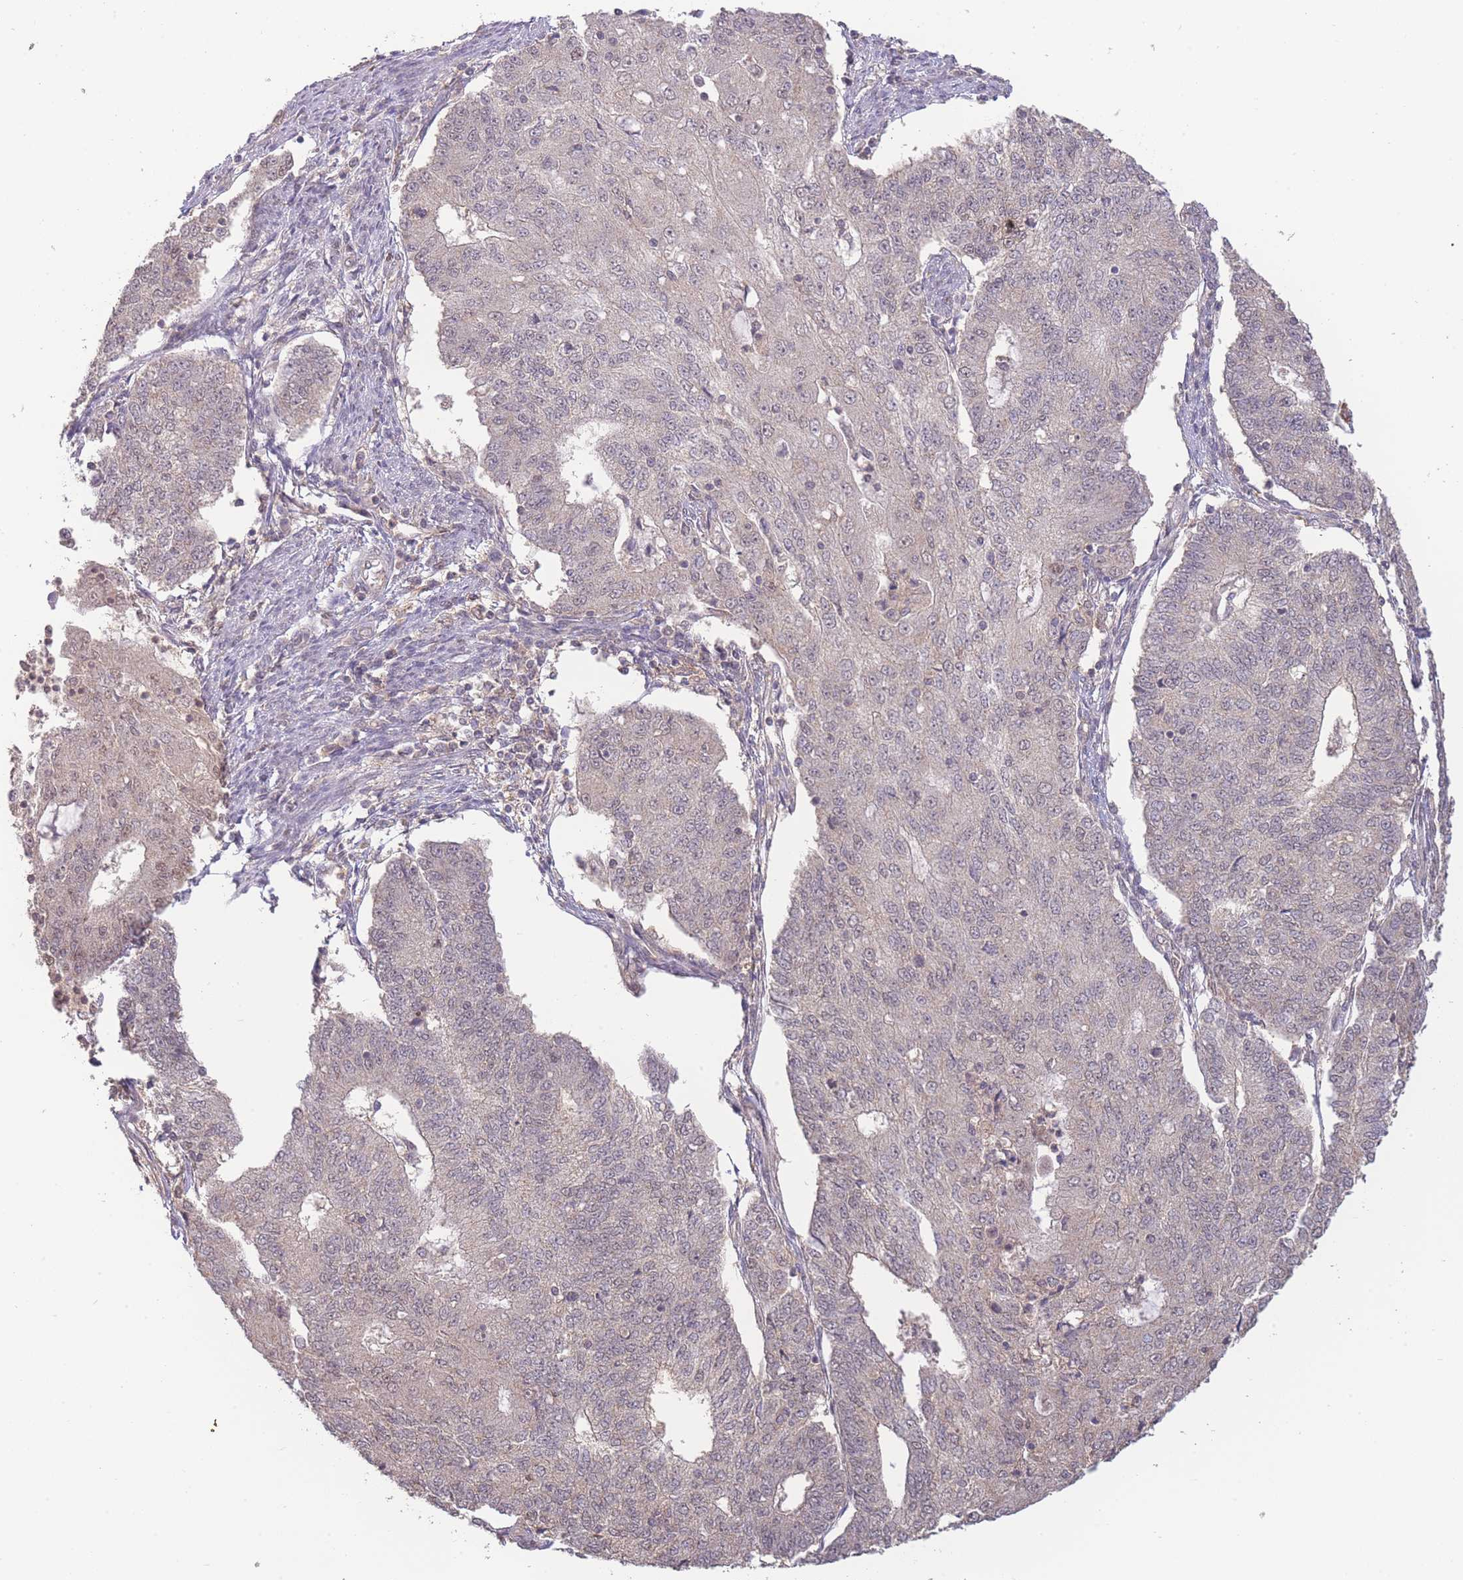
{"staining": {"intensity": "negative", "quantity": "none", "location": "none"}, "tissue": "endometrial cancer", "cell_type": "Tumor cells", "image_type": "cancer", "snomed": [{"axis": "morphology", "description": "Adenocarcinoma, NOS"}, {"axis": "topography", "description": "Endometrium"}], "caption": "This is an IHC photomicrograph of human endometrial cancer. There is no expression in tumor cells.", "gene": "RNF144B", "patient": {"sex": "female", "age": 56}}